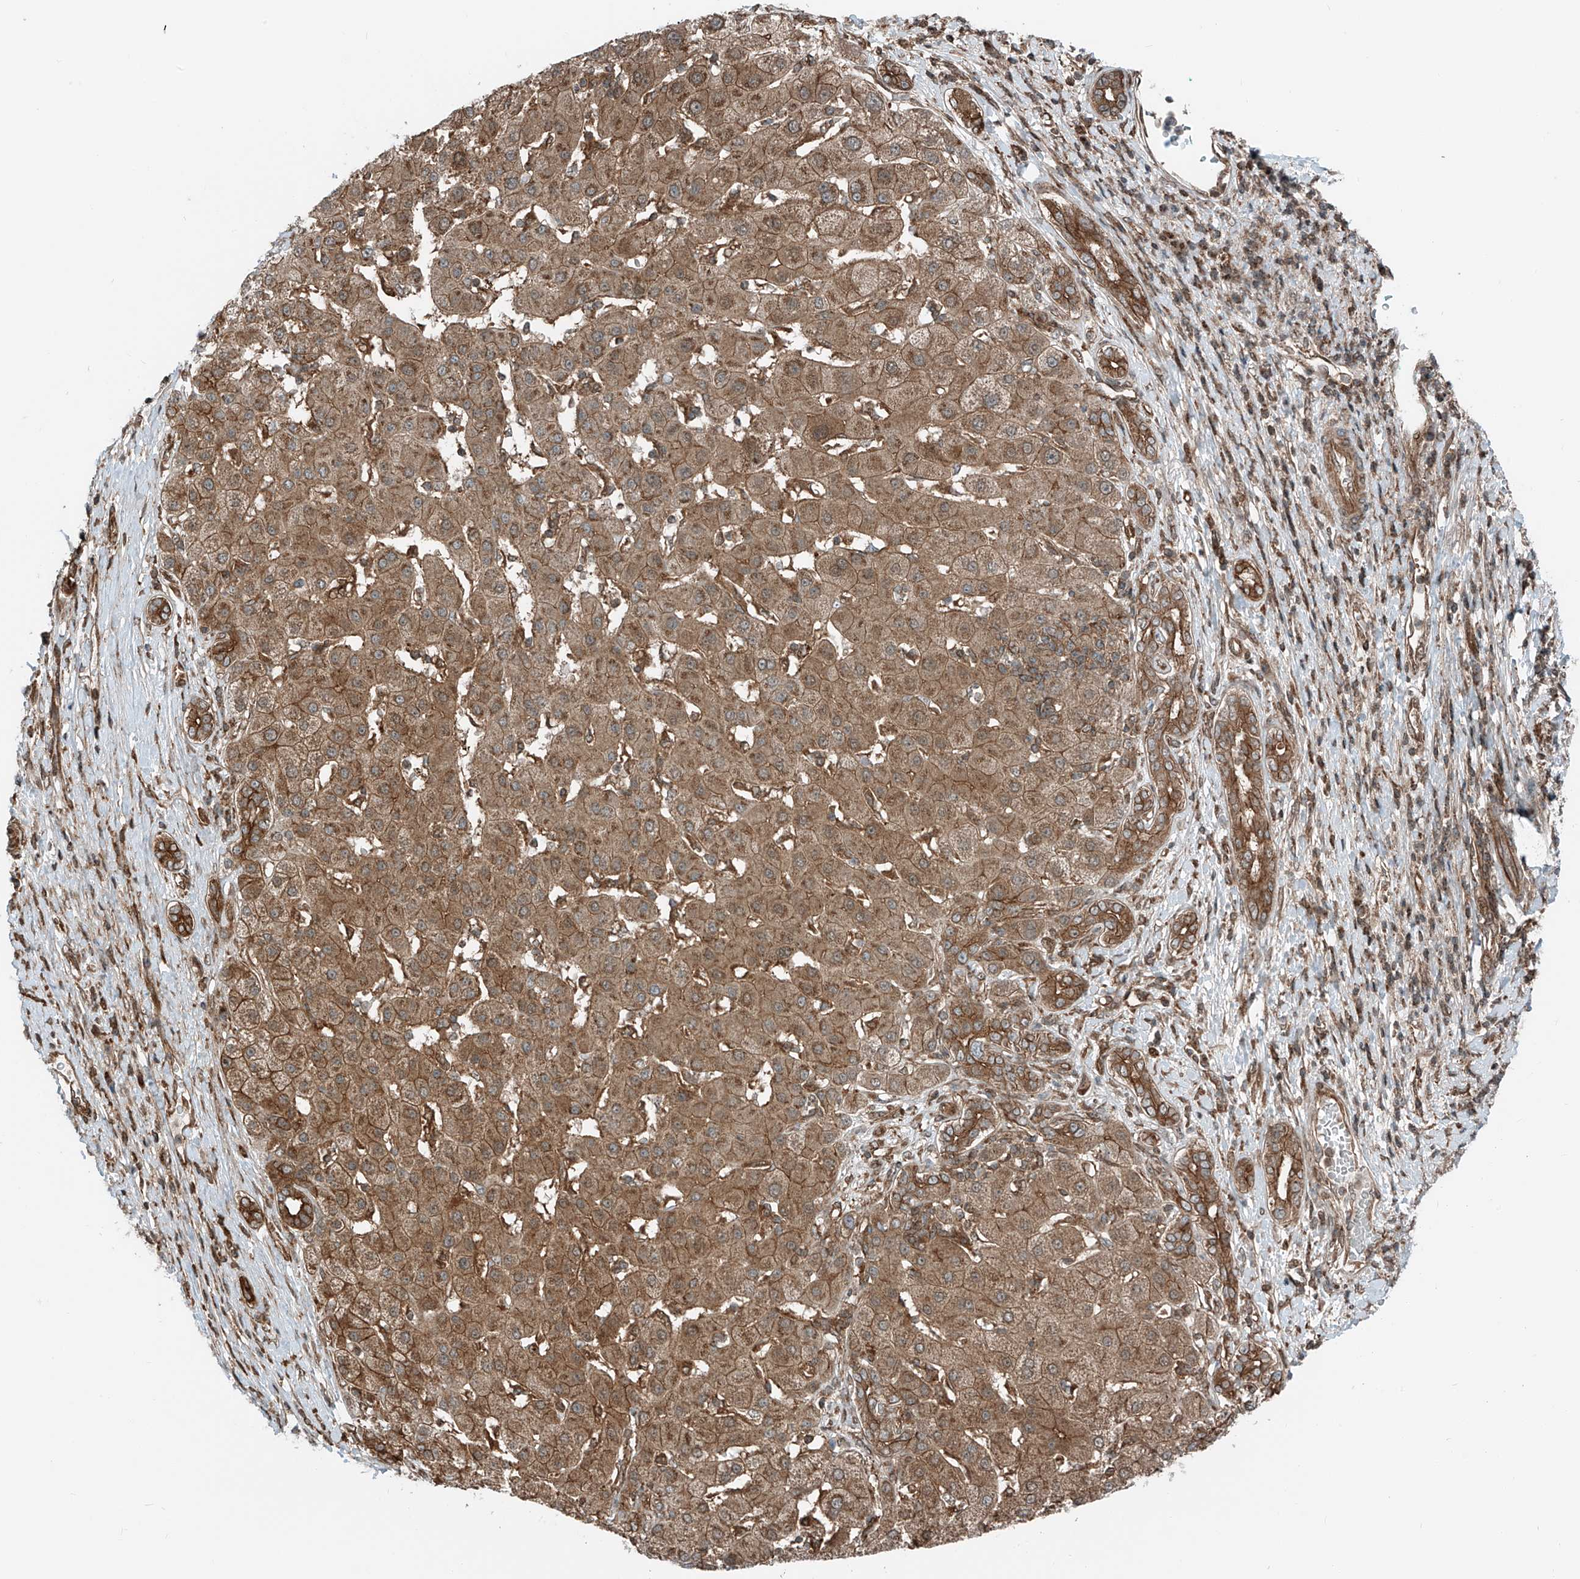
{"staining": {"intensity": "strong", "quantity": ">75%", "location": "cytoplasmic/membranous"}, "tissue": "liver cancer", "cell_type": "Tumor cells", "image_type": "cancer", "snomed": [{"axis": "morphology", "description": "Carcinoma, Hepatocellular, NOS"}, {"axis": "topography", "description": "Liver"}], "caption": "Protein staining of liver cancer tissue exhibits strong cytoplasmic/membranous positivity in approximately >75% of tumor cells.", "gene": "USP48", "patient": {"sex": "male", "age": 65}}